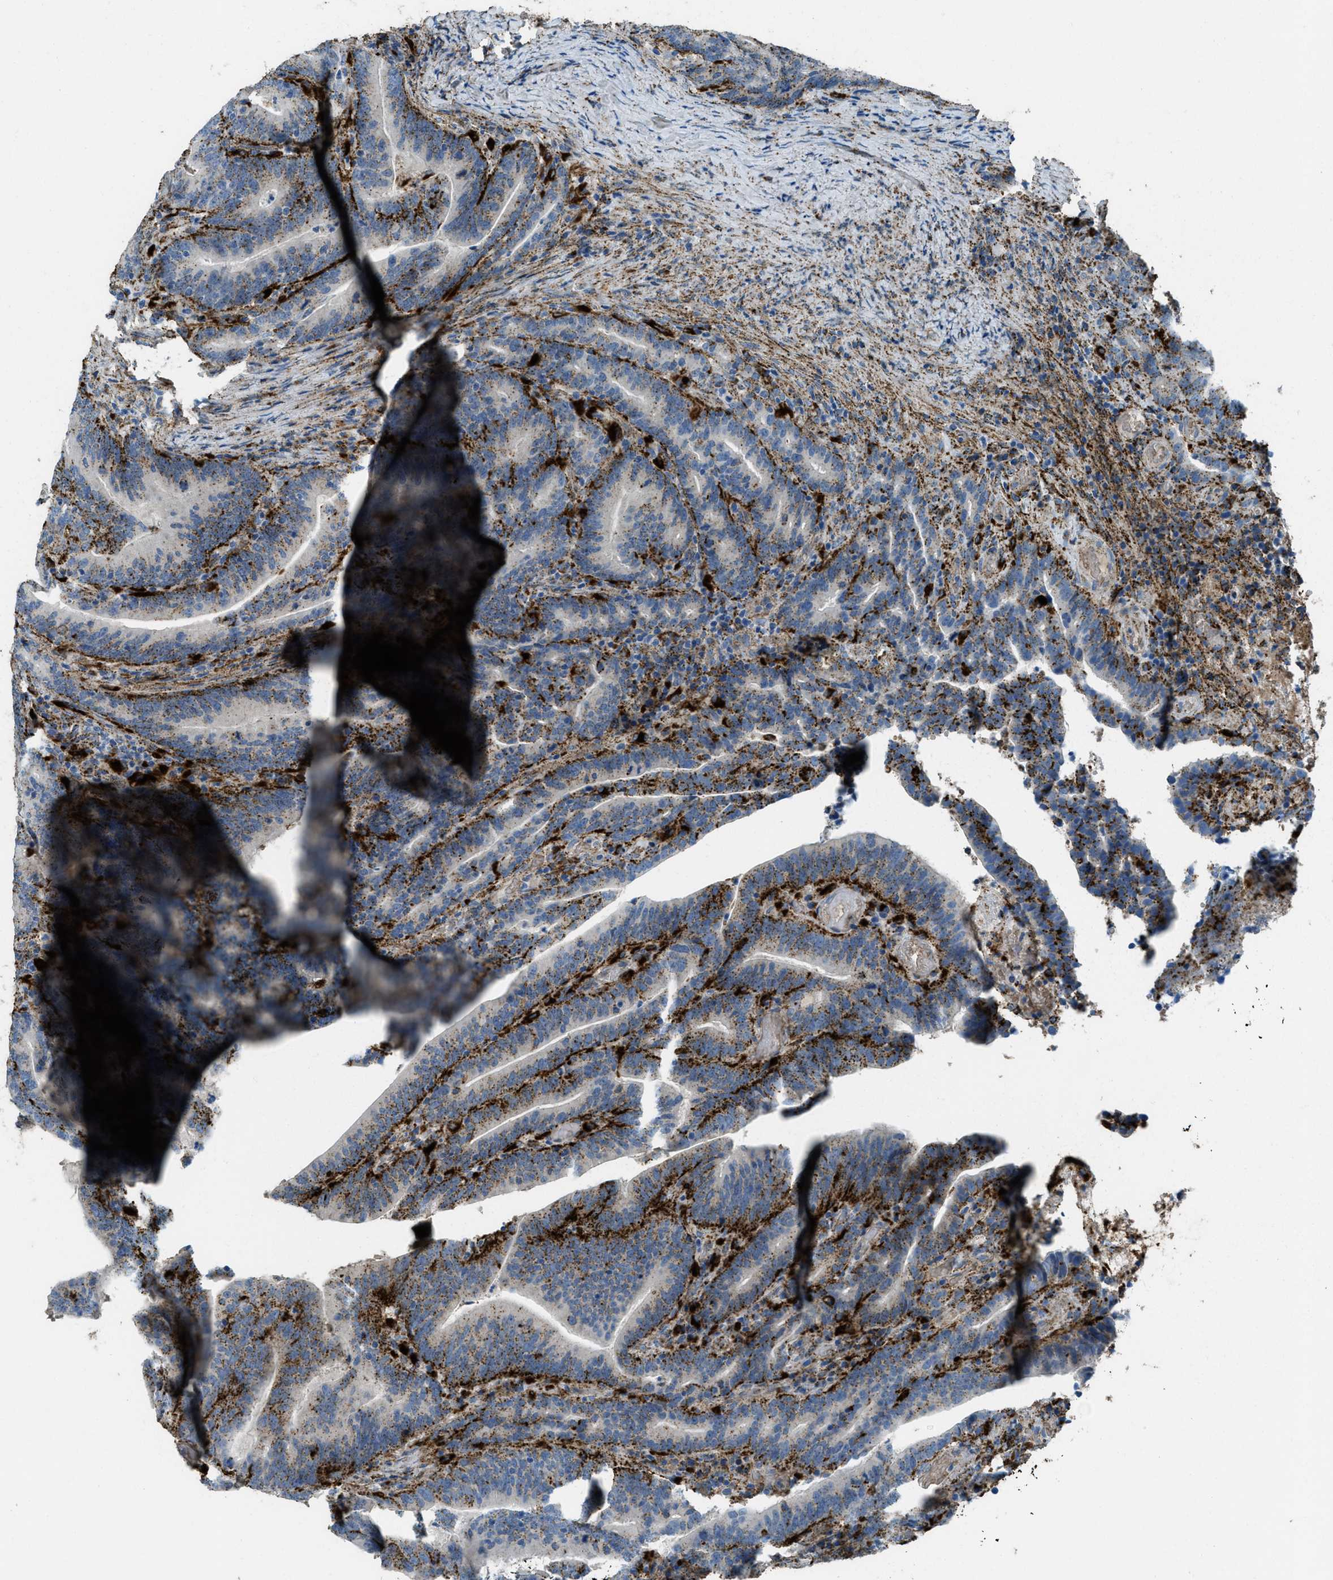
{"staining": {"intensity": "strong", "quantity": ">75%", "location": "cytoplasmic/membranous"}, "tissue": "colorectal cancer", "cell_type": "Tumor cells", "image_type": "cancer", "snomed": [{"axis": "morphology", "description": "Adenocarcinoma, NOS"}, {"axis": "topography", "description": "Colon"}], "caption": "Immunohistochemistry photomicrograph of human colorectal cancer (adenocarcinoma) stained for a protein (brown), which exhibits high levels of strong cytoplasmic/membranous staining in approximately >75% of tumor cells.", "gene": "SCARB2", "patient": {"sex": "female", "age": 66}}